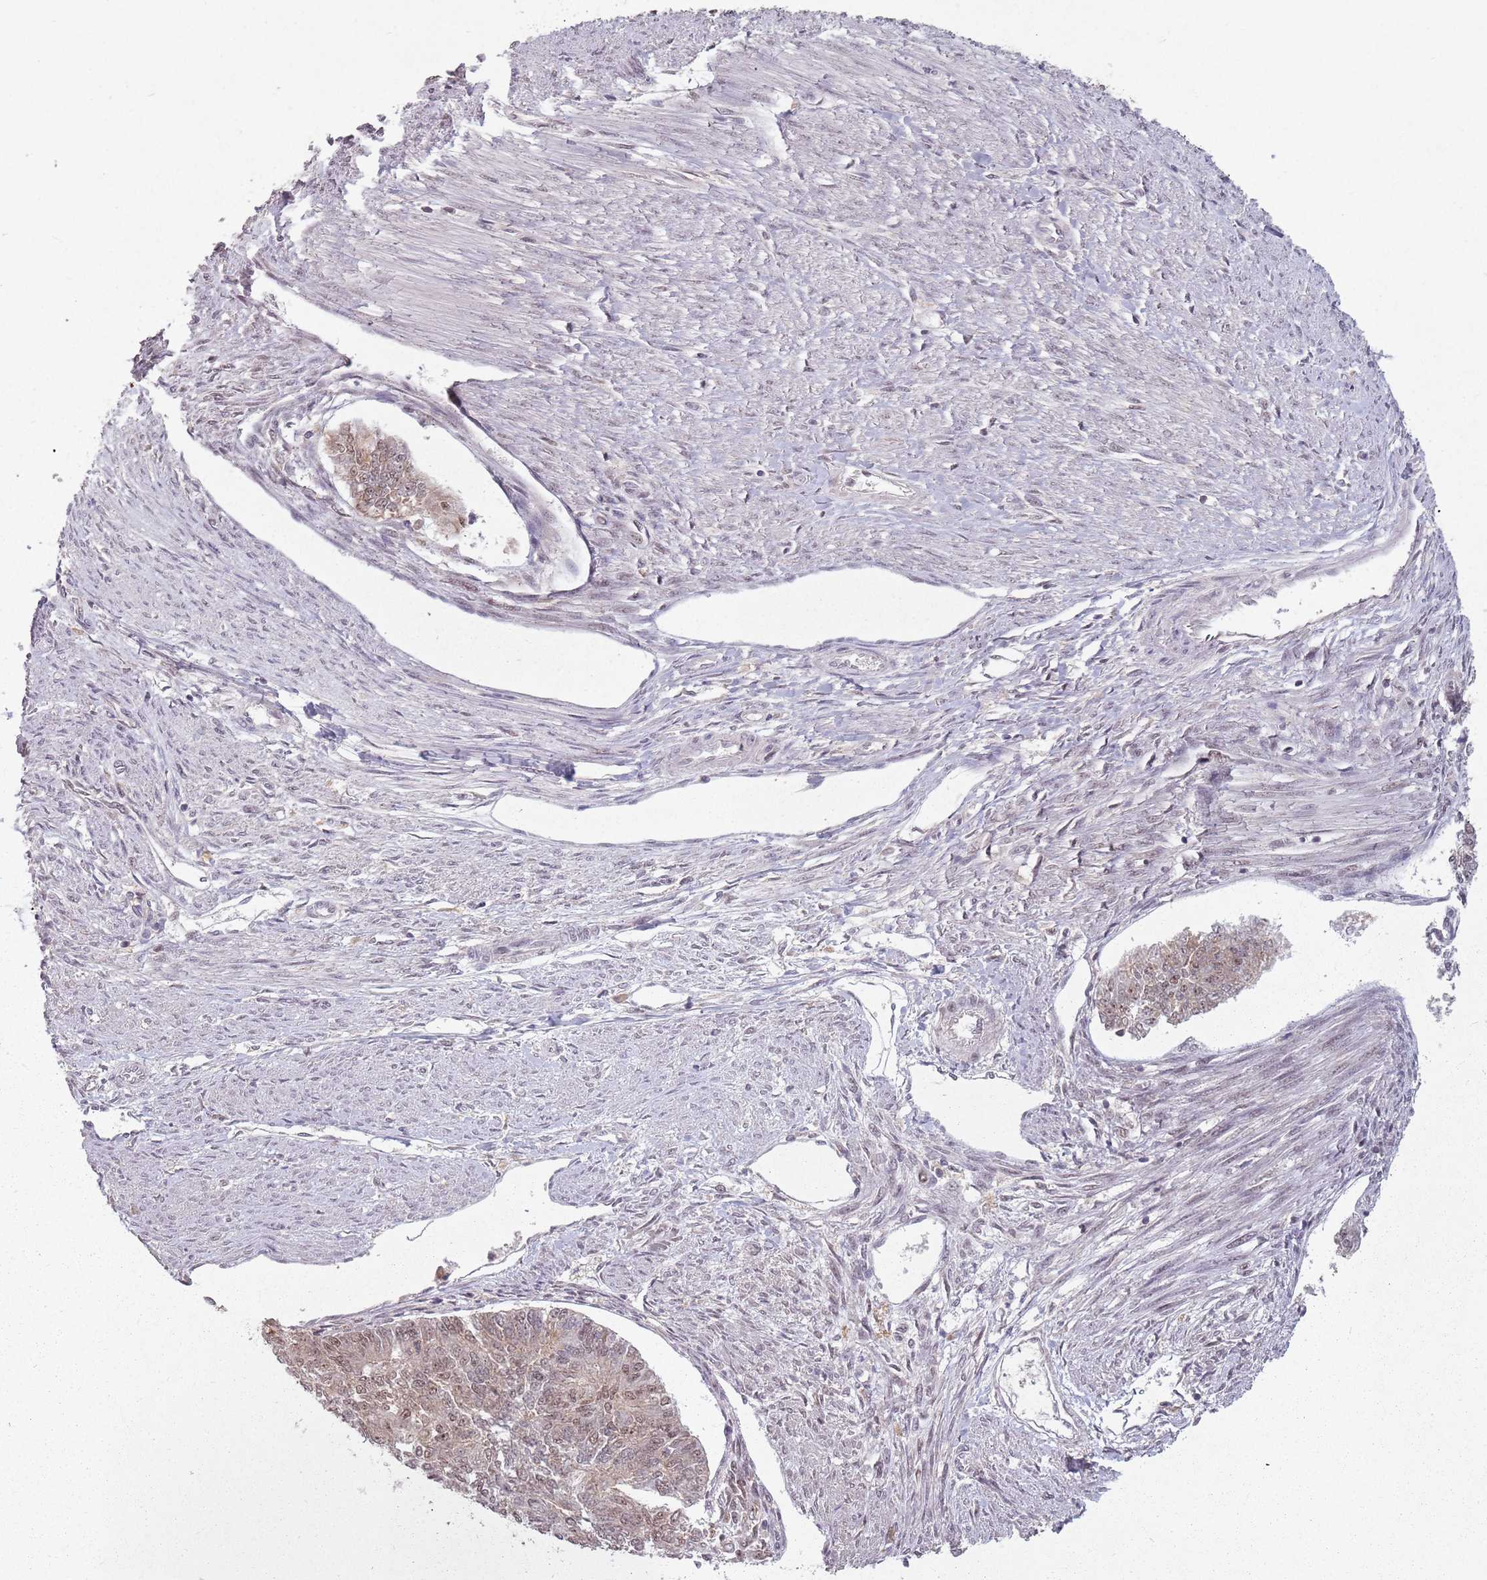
{"staining": {"intensity": "moderate", "quantity": ">75%", "location": "nuclear"}, "tissue": "endometrial cancer", "cell_type": "Tumor cells", "image_type": "cancer", "snomed": [{"axis": "morphology", "description": "Adenocarcinoma, NOS"}, {"axis": "topography", "description": "Endometrium"}], "caption": "A high-resolution photomicrograph shows IHC staining of adenocarcinoma (endometrial), which exhibits moderate nuclear expression in about >75% of tumor cells.", "gene": "NCBP1", "patient": {"sex": "female", "age": 32}}